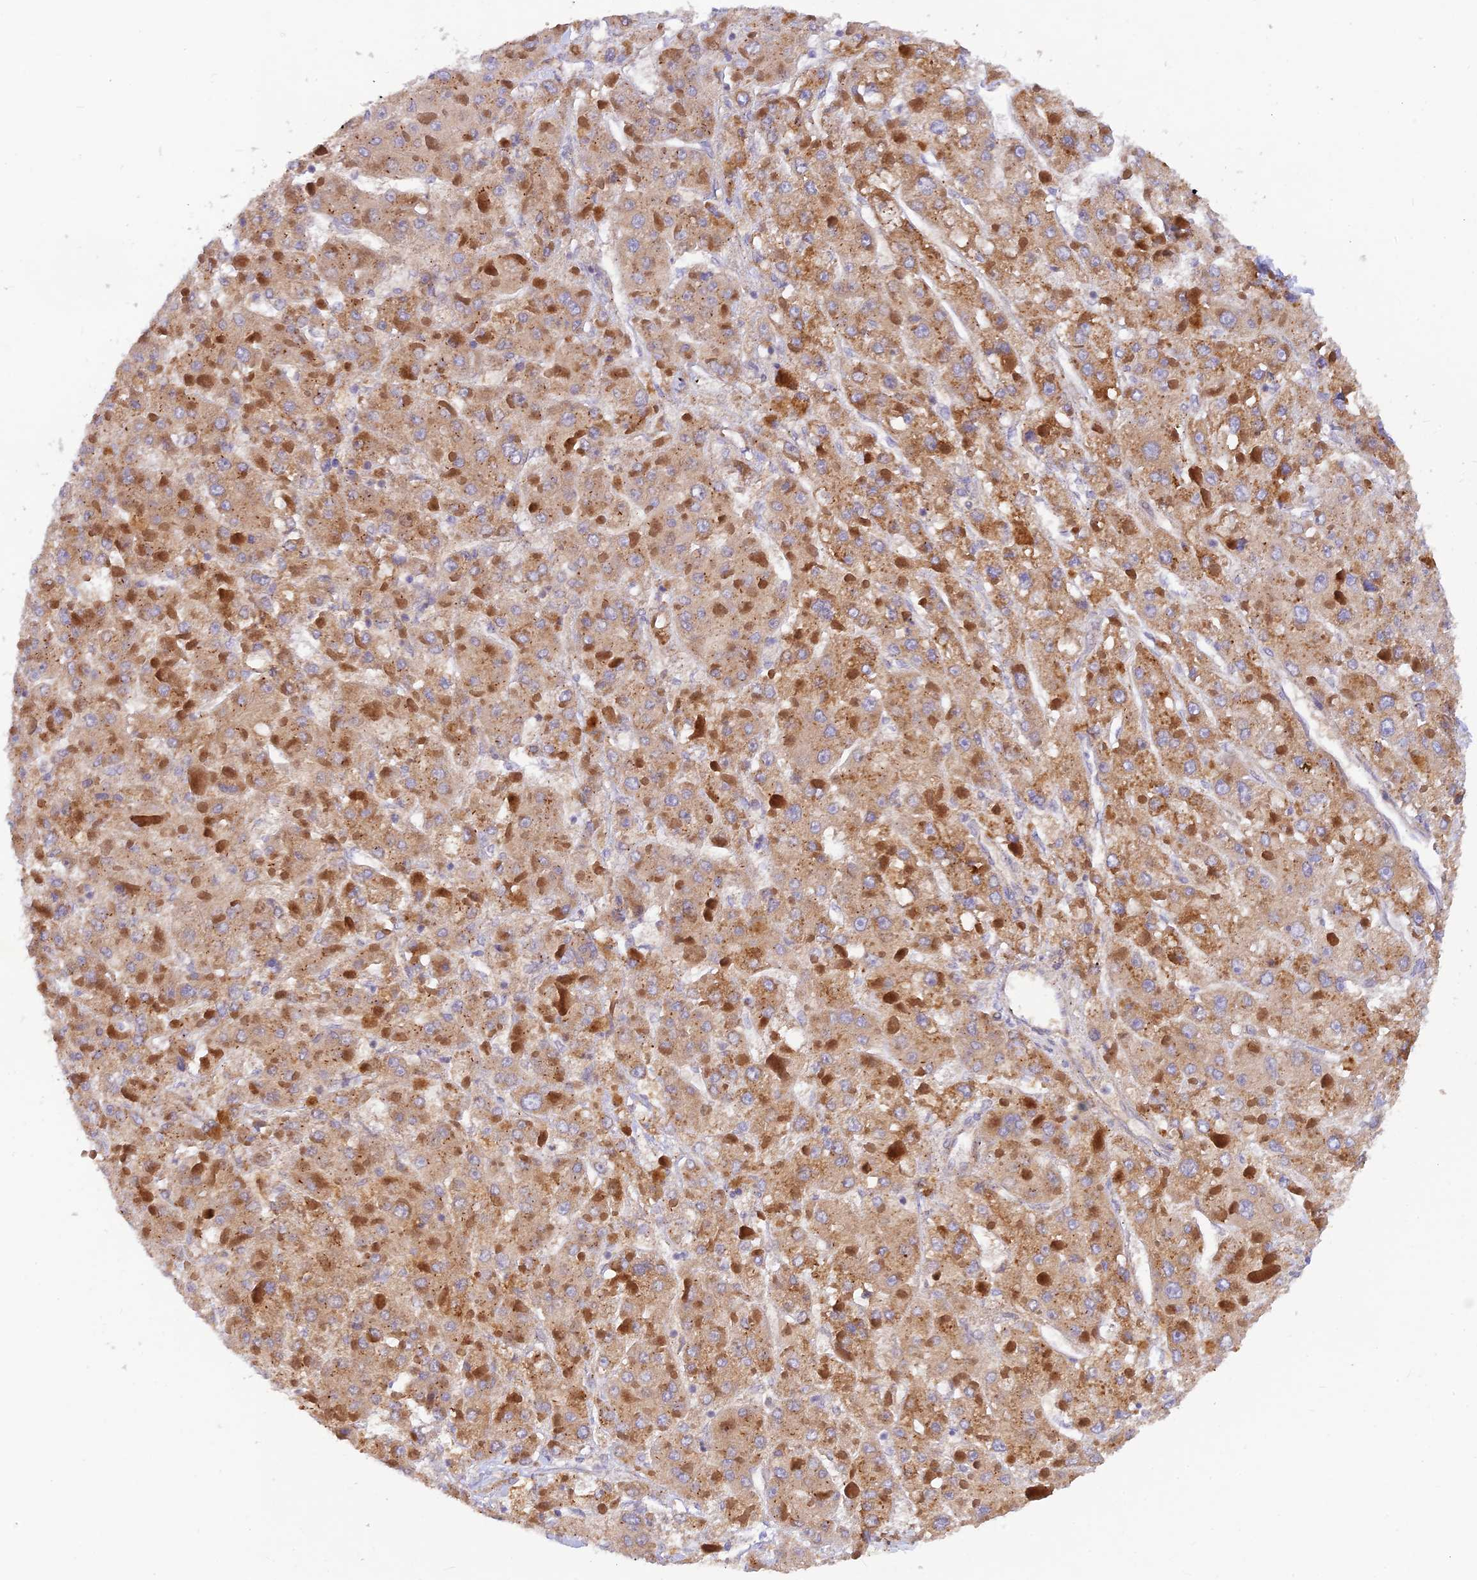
{"staining": {"intensity": "moderate", "quantity": ">75%", "location": "cytoplasmic/membranous"}, "tissue": "liver cancer", "cell_type": "Tumor cells", "image_type": "cancer", "snomed": [{"axis": "morphology", "description": "Carcinoma, Hepatocellular, NOS"}, {"axis": "topography", "description": "Liver"}], "caption": "Immunohistochemistry photomicrograph of human hepatocellular carcinoma (liver) stained for a protein (brown), which exhibits medium levels of moderate cytoplasmic/membranous staining in approximately >75% of tumor cells.", "gene": "WDFY4", "patient": {"sex": "female", "age": 73}}